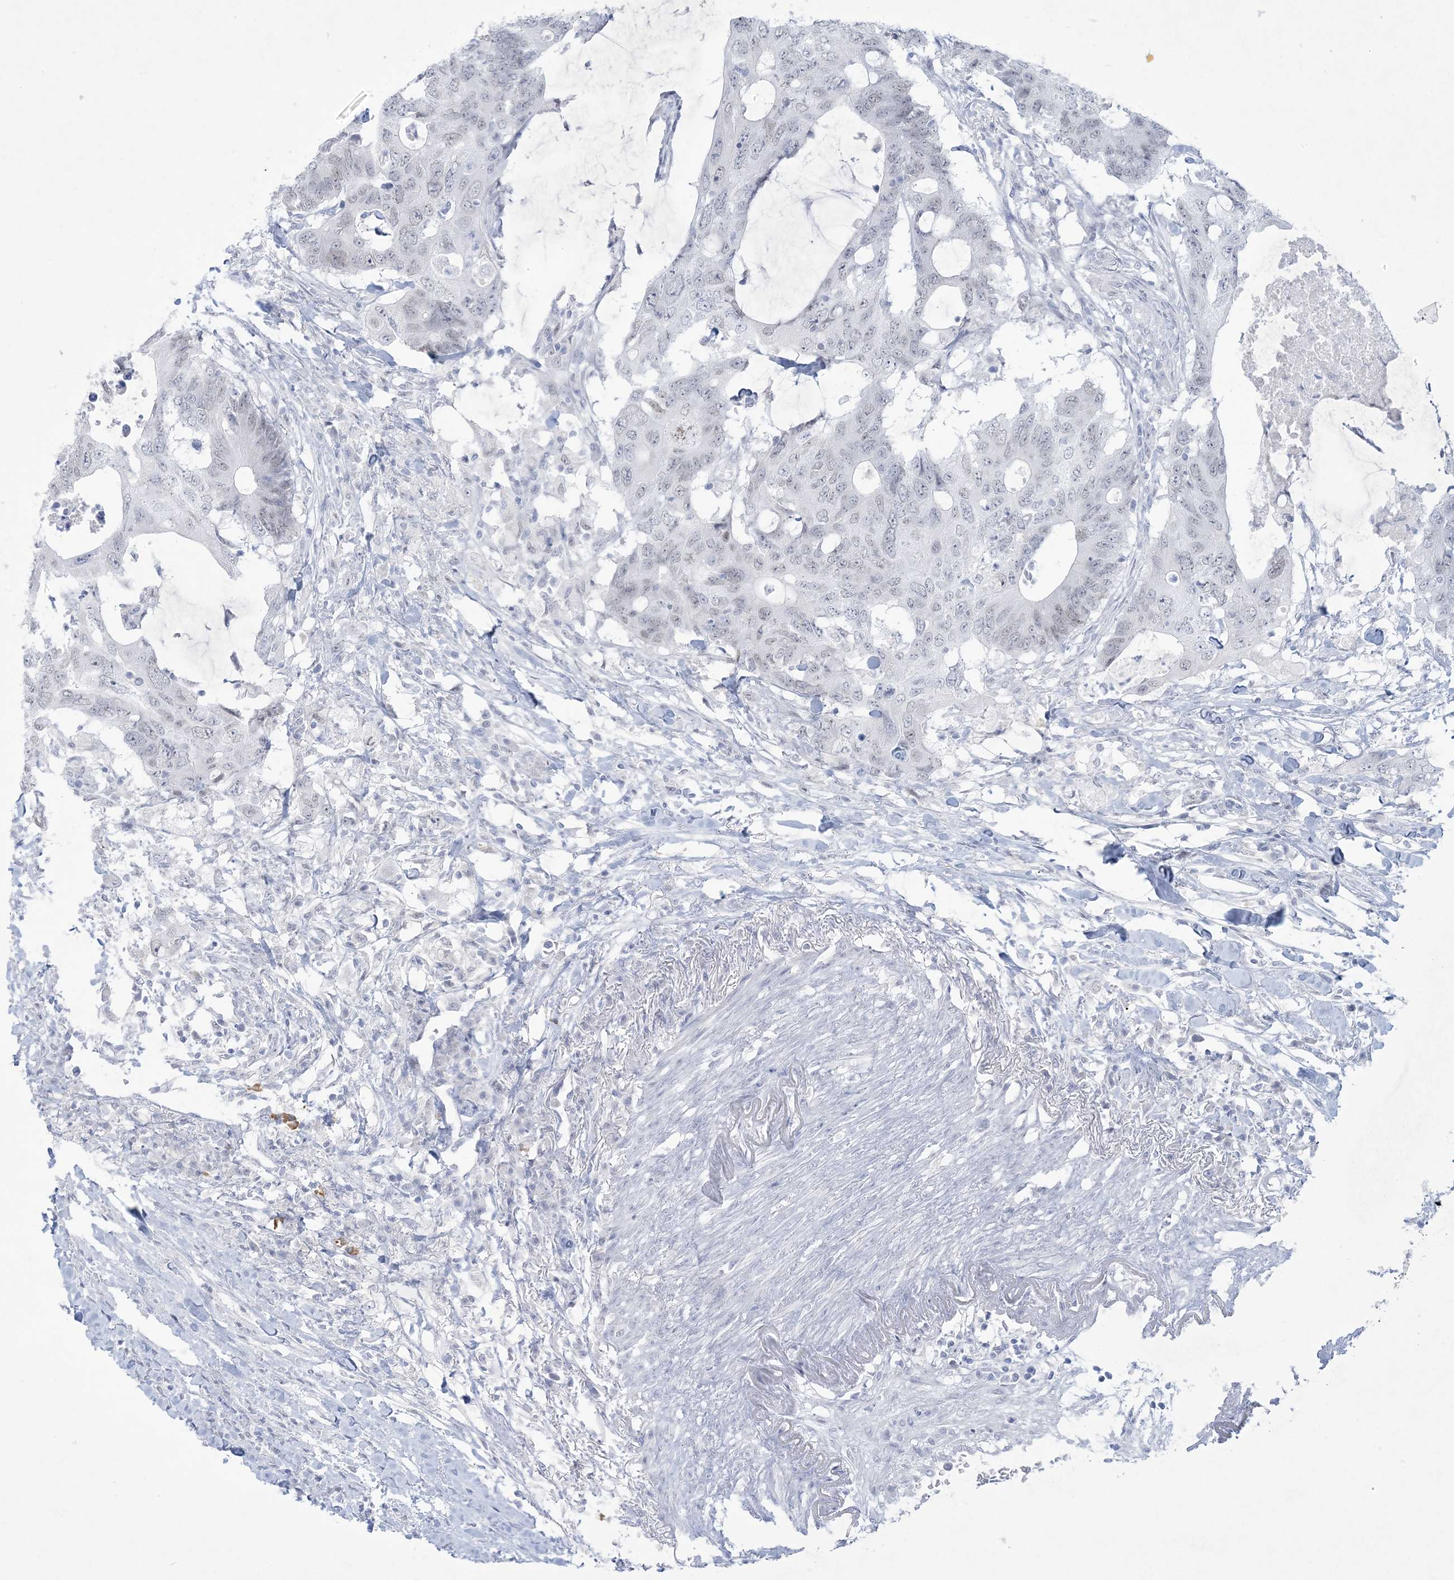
{"staining": {"intensity": "negative", "quantity": "none", "location": "none"}, "tissue": "colorectal cancer", "cell_type": "Tumor cells", "image_type": "cancer", "snomed": [{"axis": "morphology", "description": "Adenocarcinoma, NOS"}, {"axis": "topography", "description": "Colon"}], "caption": "An image of human colorectal adenocarcinoma is negative for staining in tumor cells. (DAB immunohistochemistry (IHC), high magnification).", "gene": "HOMEZ", "patient": {"sex": "male", "age": 71}}